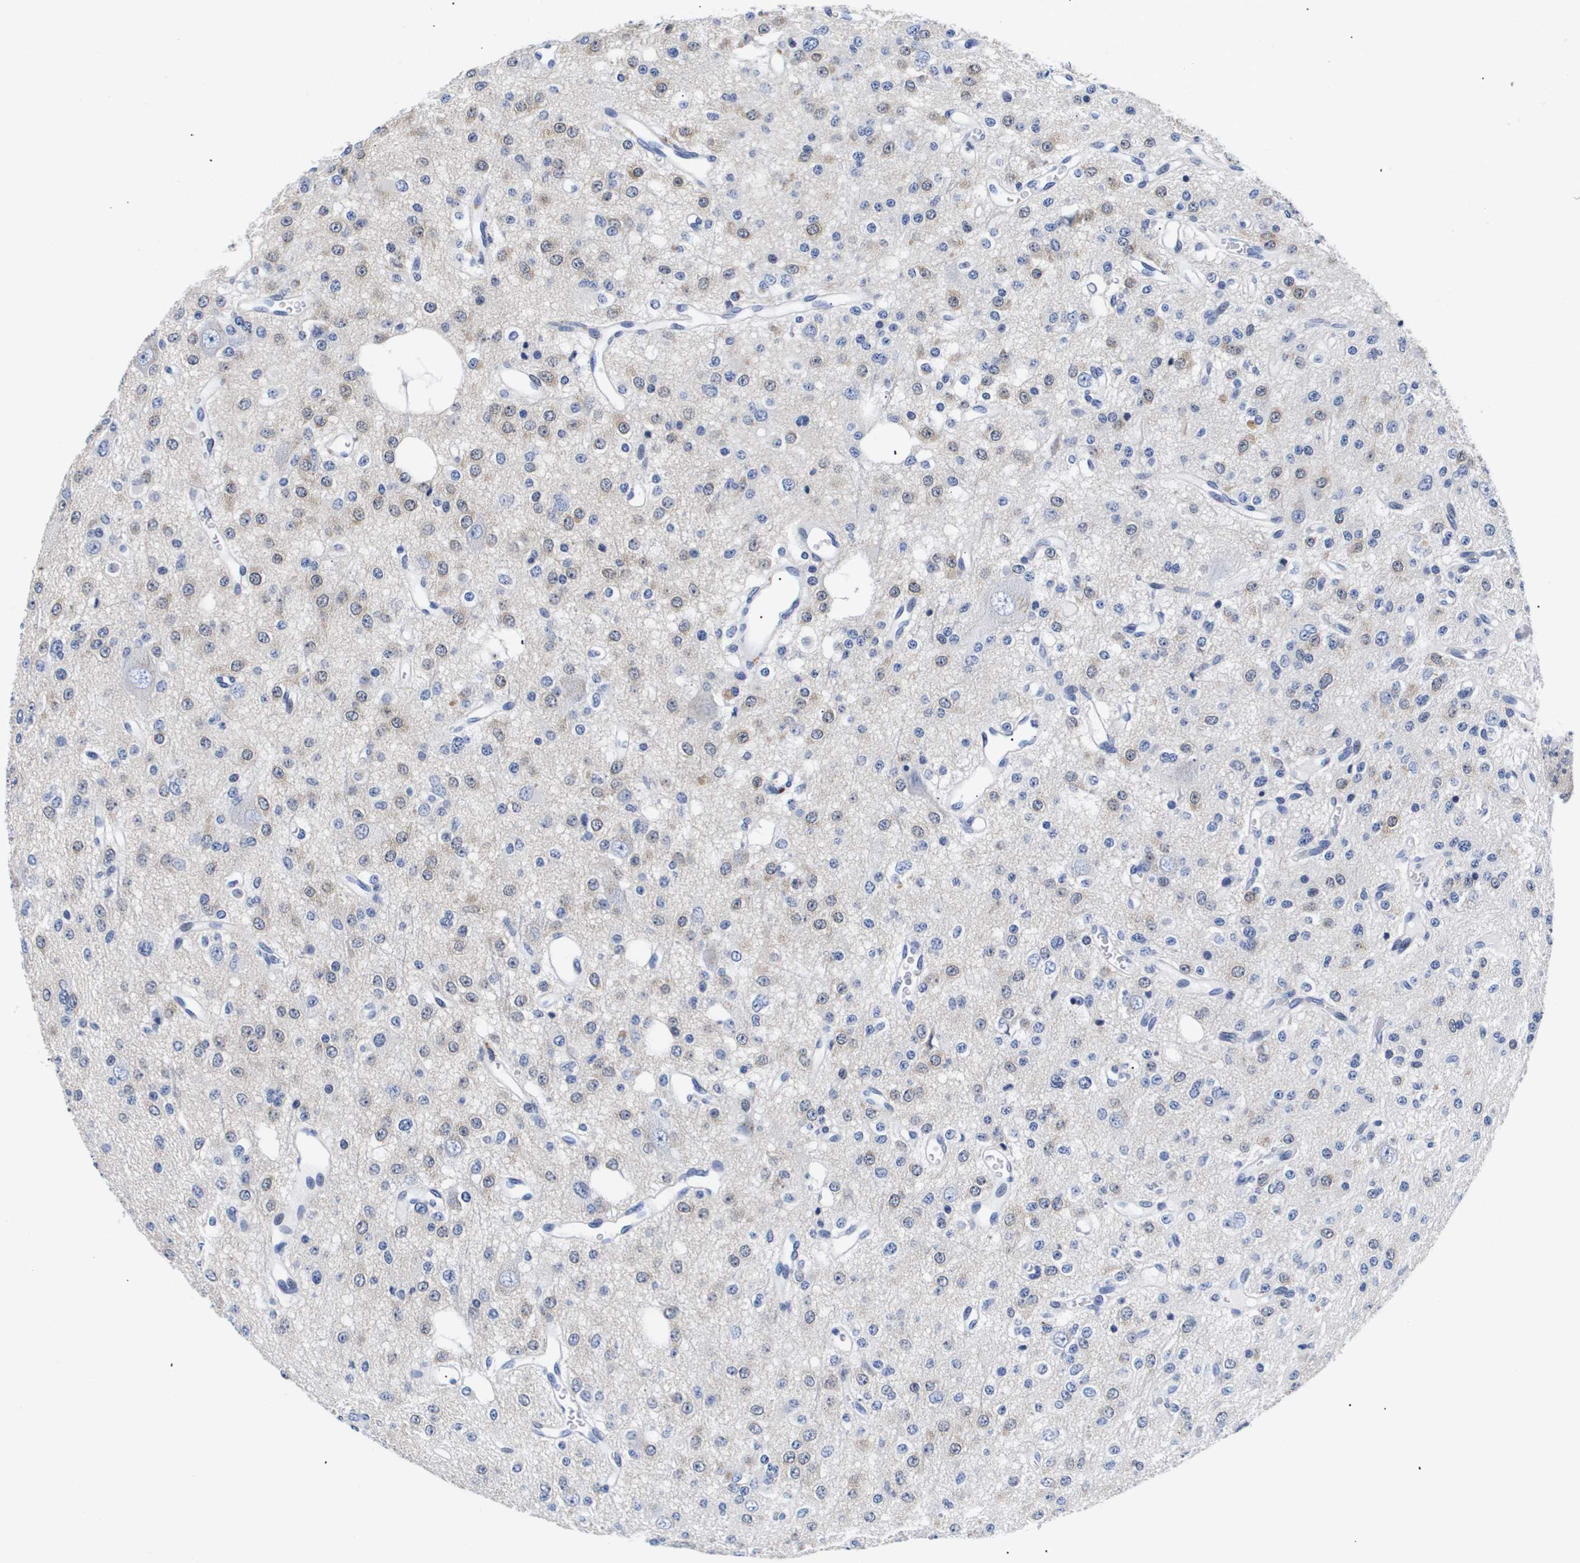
{"staining": {"intensity": "weak", "quantity": "<25%", "location": "cytoplasmic/membranous"}, "tissue": "glioma", "cell_type": "Tumor cells", "image_type": "cancer", "snomed": [{"axis": "morphology", "description": "Glioma, malignant, Low grade"}, {"axis": "topography", "description": "Brain"}], "caption": "IHC micrograph of human low-grade glioma (malignant) stained for a protein (brown), which shows no positivity in tumor cells. (Immunohistochemistry (ihc), brightfield microscopy, high magnification).", "gene": "SHD", "patient": {"sex": "male", "age": 38}}